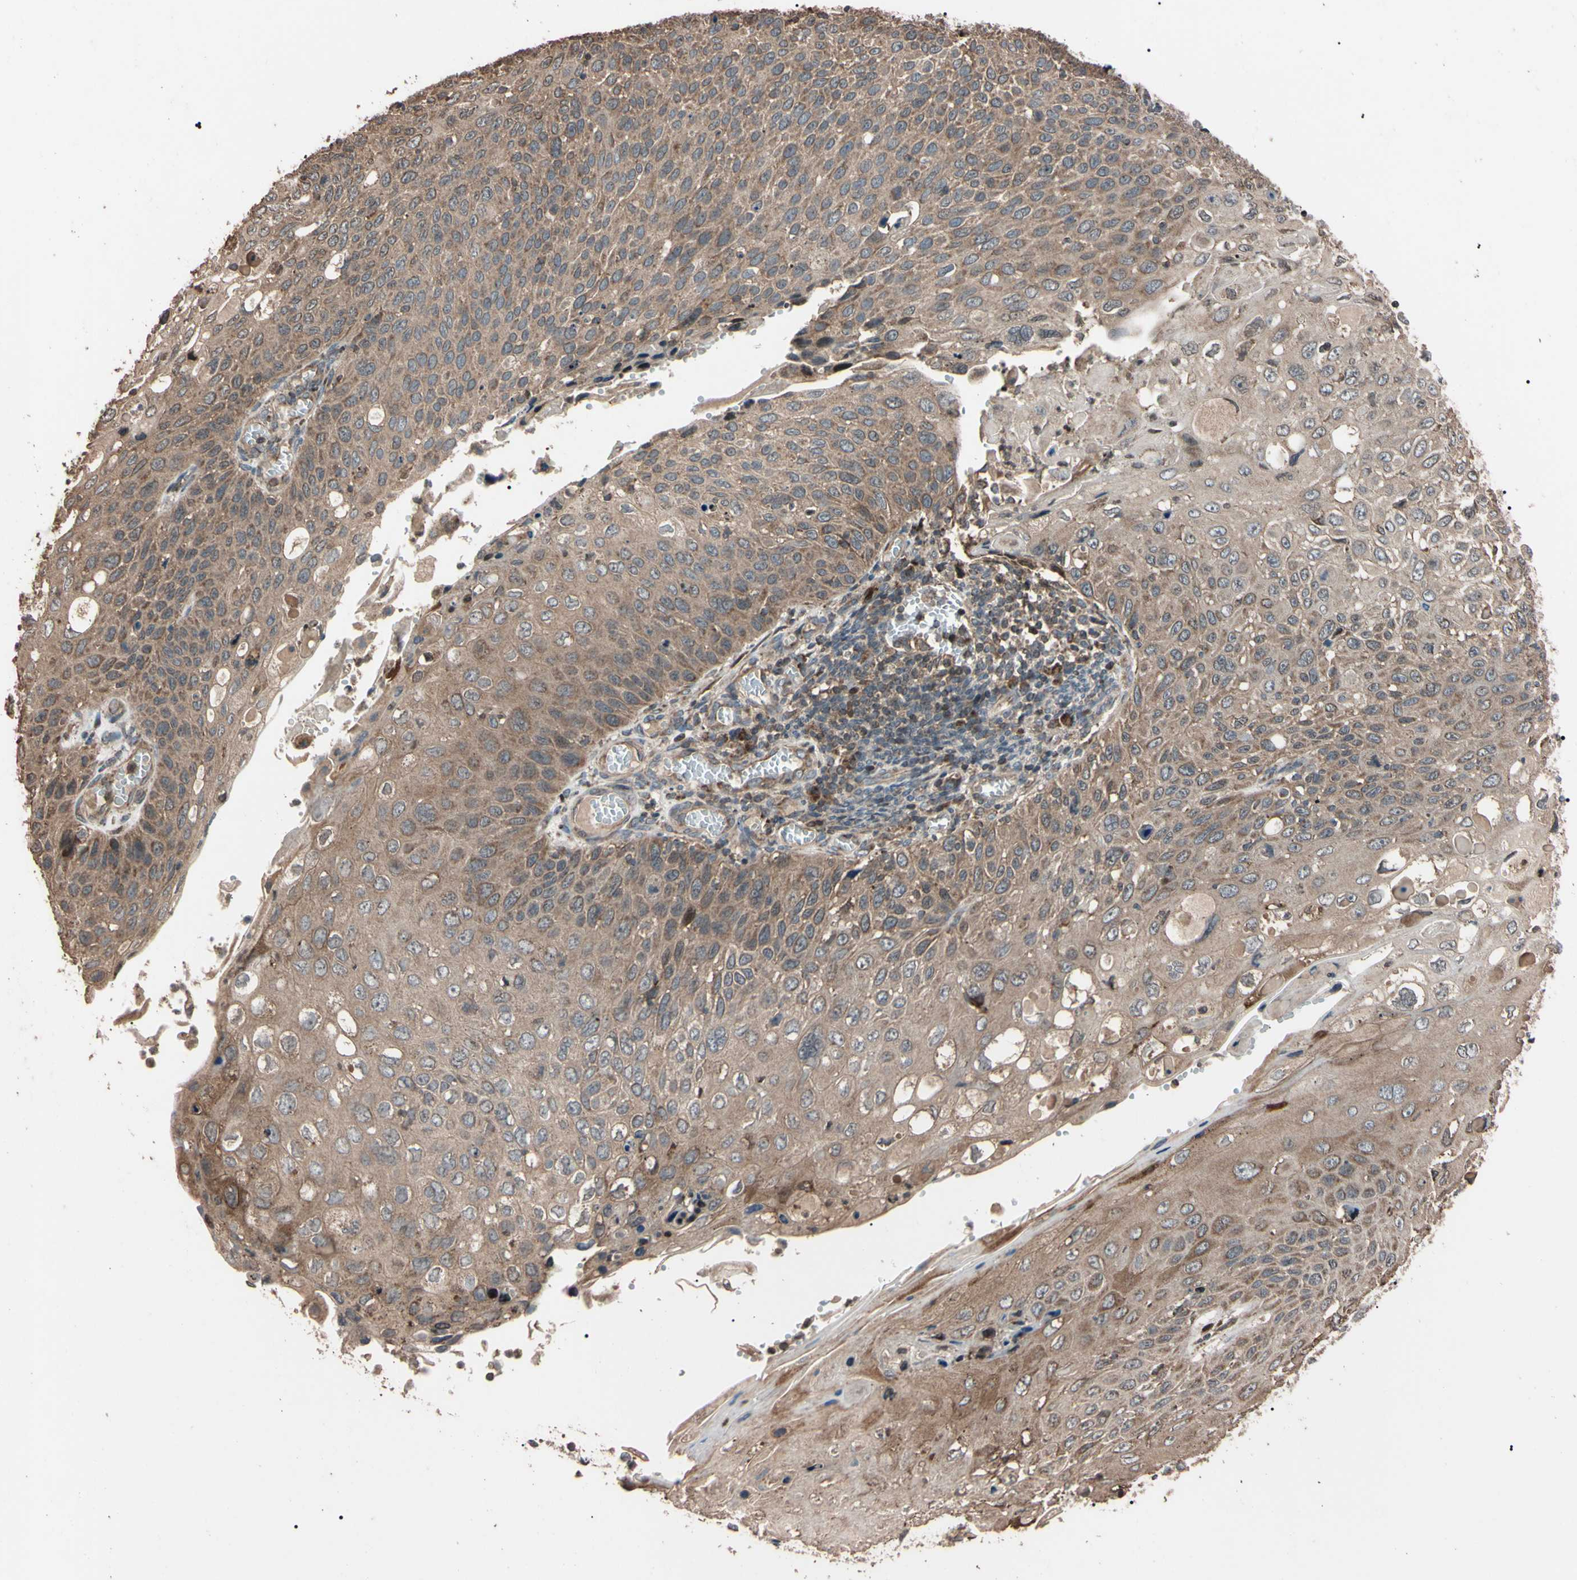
{"staining": {"intensity": "weak", "quantity": ">75%", "location": "cytoplasmic/membranous"}, "tissue": "cervical cancer", "cell_type": "Tumor cells", "image_type": "cancer", "snomed": [{"axis": "morphology", "description": "Squamous cell carcinoma, NOS"}, {"axis": "topography", "description": "Cervix"}], "caption": "Cervical cancer (squamous cell carcinoma) stained with DAB immunohistochemistry displays low levels of weak cytoplasmic/membranous positivity in about >75% of tumor cells.", "gene": "TNFRSF1A", "patient": {"sex": "female", "age": 70}}